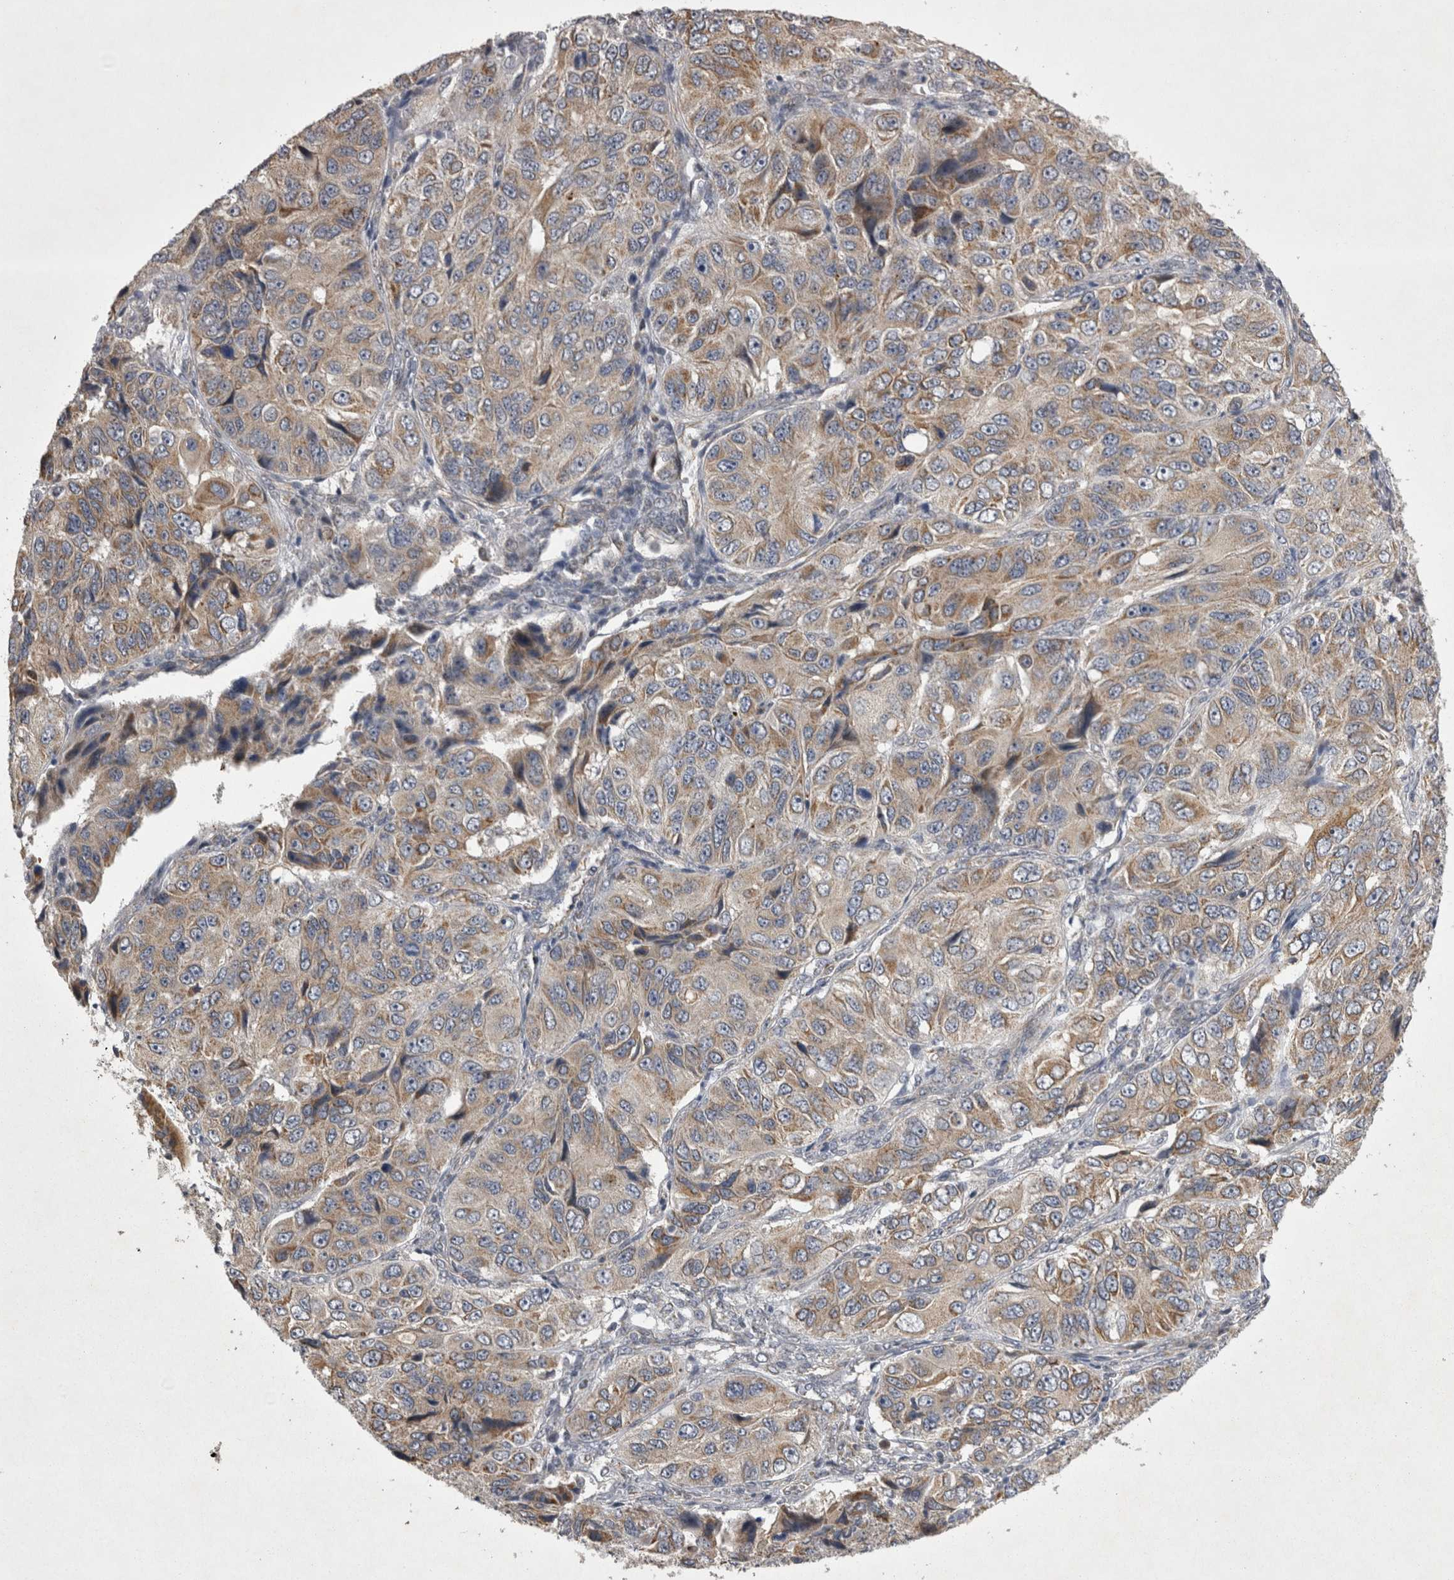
{"staining": {"intensity": "moderate", "quantity": "25%-75%", "location": "cytoplasmic/membranous"}, "tissue": "ovarian cancer", "cell_type": "Tumor cells", "image_type": "cancer", "snomed": [{"axis": "morphology", "description": "Carcinoma, endometroid"}, {"axis": "topography", "description": "Ovary"}], "caption": "DAB (3,3'-diaminobenzidine) immunohistochemical staining of endometroid carcinoma (ovarian) exhibits moderate cytoplasmic/membranous protein expression in approximately 25%-75% of tumor cells.", "gene": "TSPOAP1", "patient": {"sex": "female", "age": 51}}